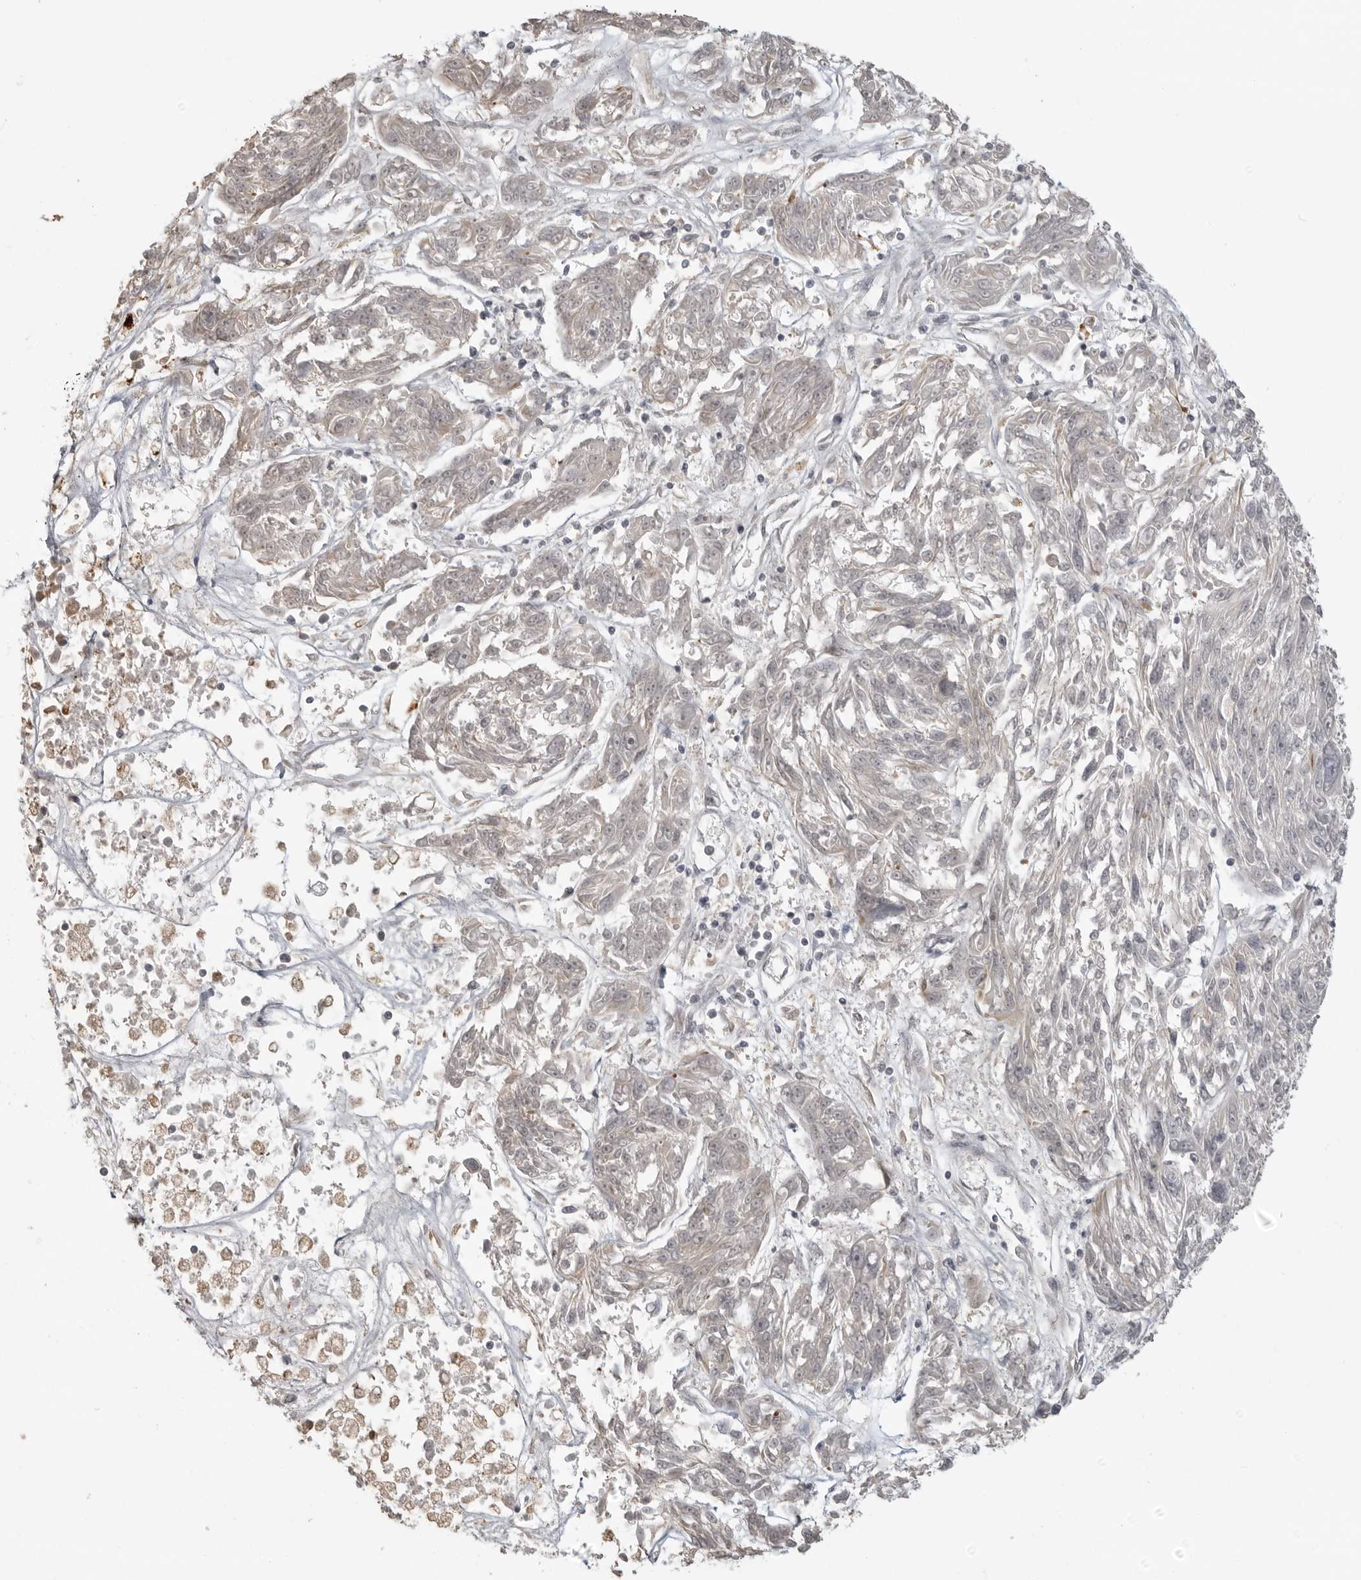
{"staining": {"intensity": "negative", "quantity": "none", "location": "none"}, "tissue": "melanoma", "cell_type": "Tumor cells", "image_type": "cancer", "snomed": [{"axis": "morphology", "description": "Malignant melanoma, NOS"}, {"axis": "topography", "description": "Skin"}], "caption": "Immunohistochemical staining of melanoma exhibits no significant staining in tumor cells.", "gene": "SMG8", "patient": {"sex": "male", "age": 53}}